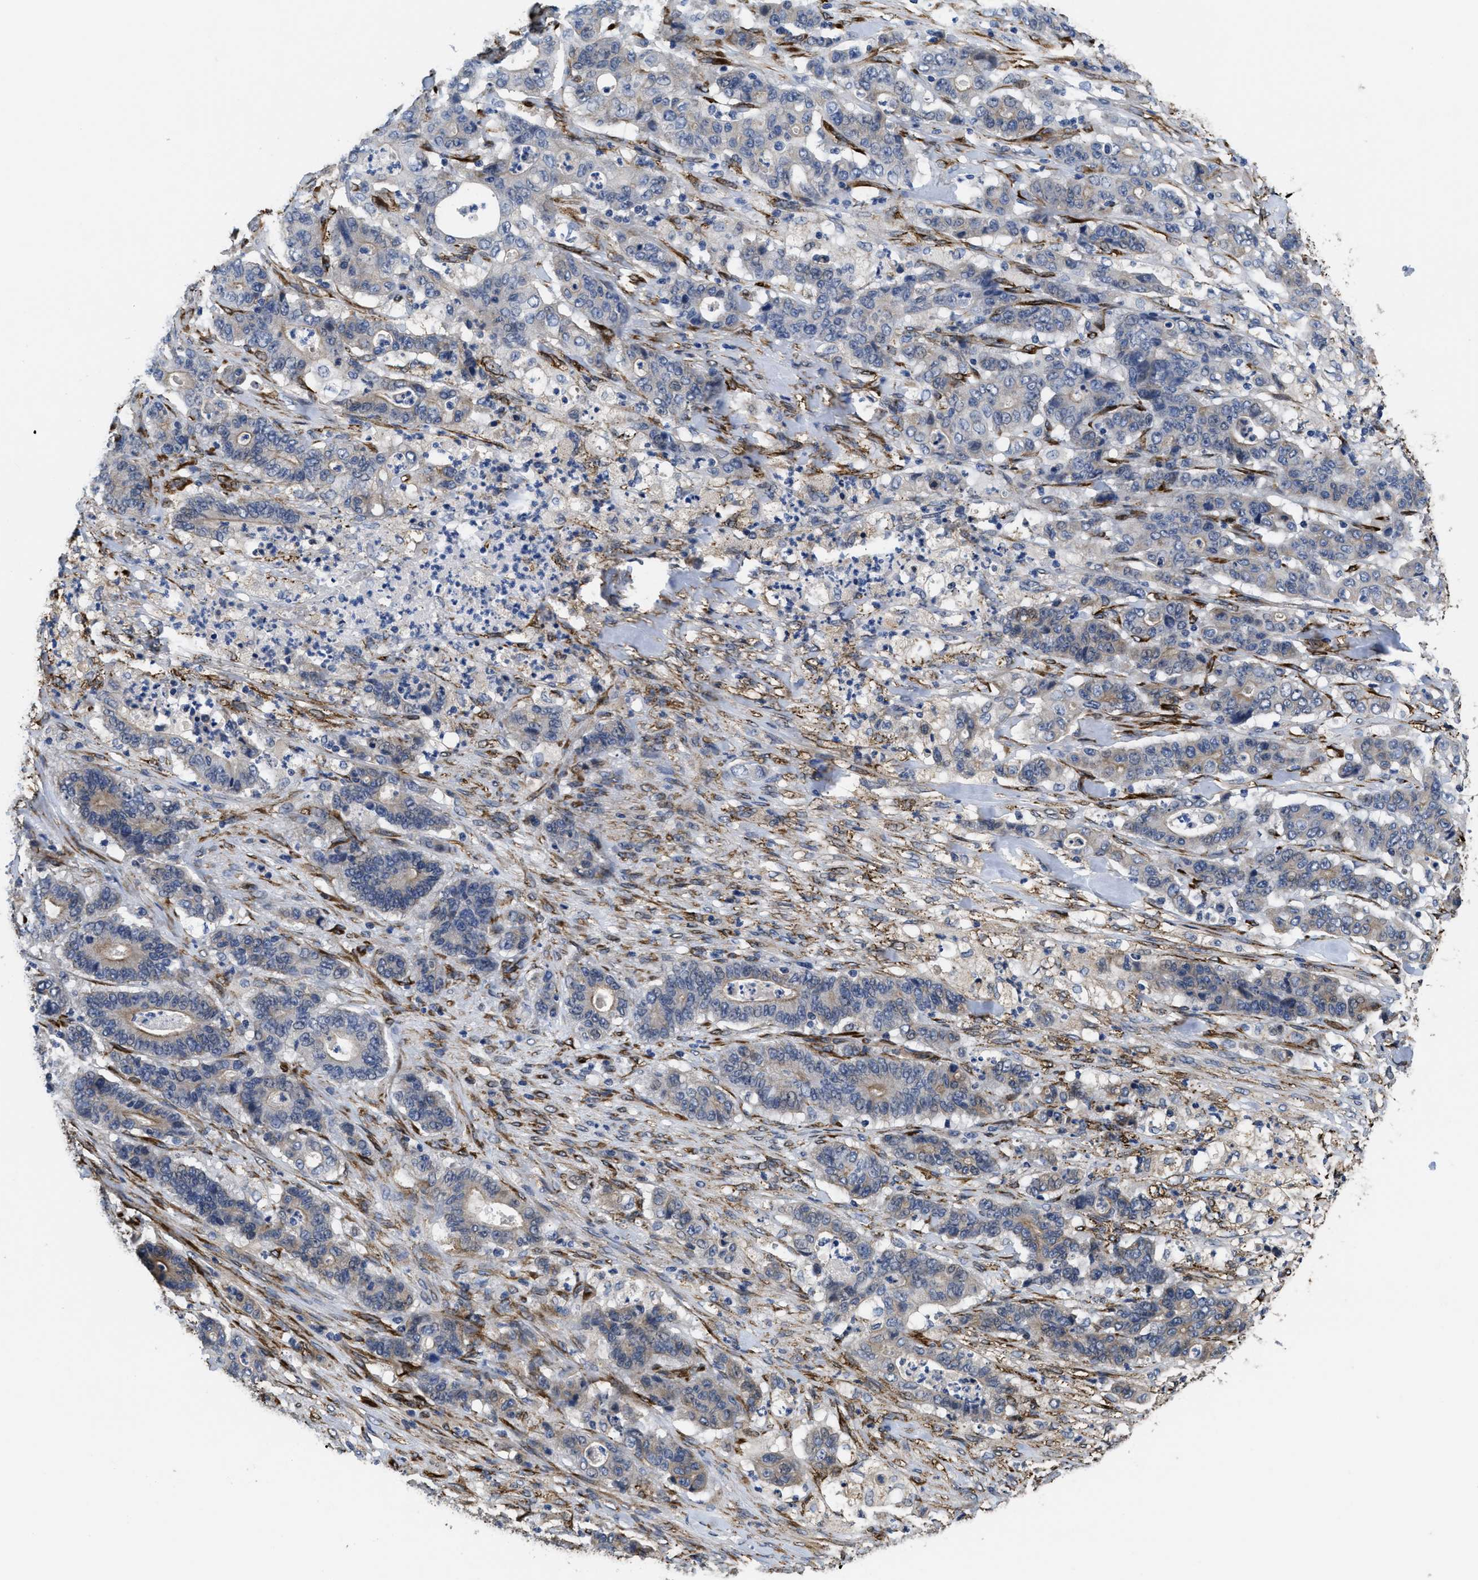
{"staining": {"intensity": "negative", "quantity": "none", "location": "none"}, "tissue": "stomach cancer", "cell_type": "Tumor cells", "image_type": "cancer", "snomed": [{"axis": "morphology", "description": "Adenocarcinoma, NOS"}, {"axis": "topography", "description": "Stomach"}], "caption": "The micrograph exhibits no staining of tumor cells in stomach adenocarcinoma.", "gene": "SQLE", "patient": {"sex": "female", "age": 73}}